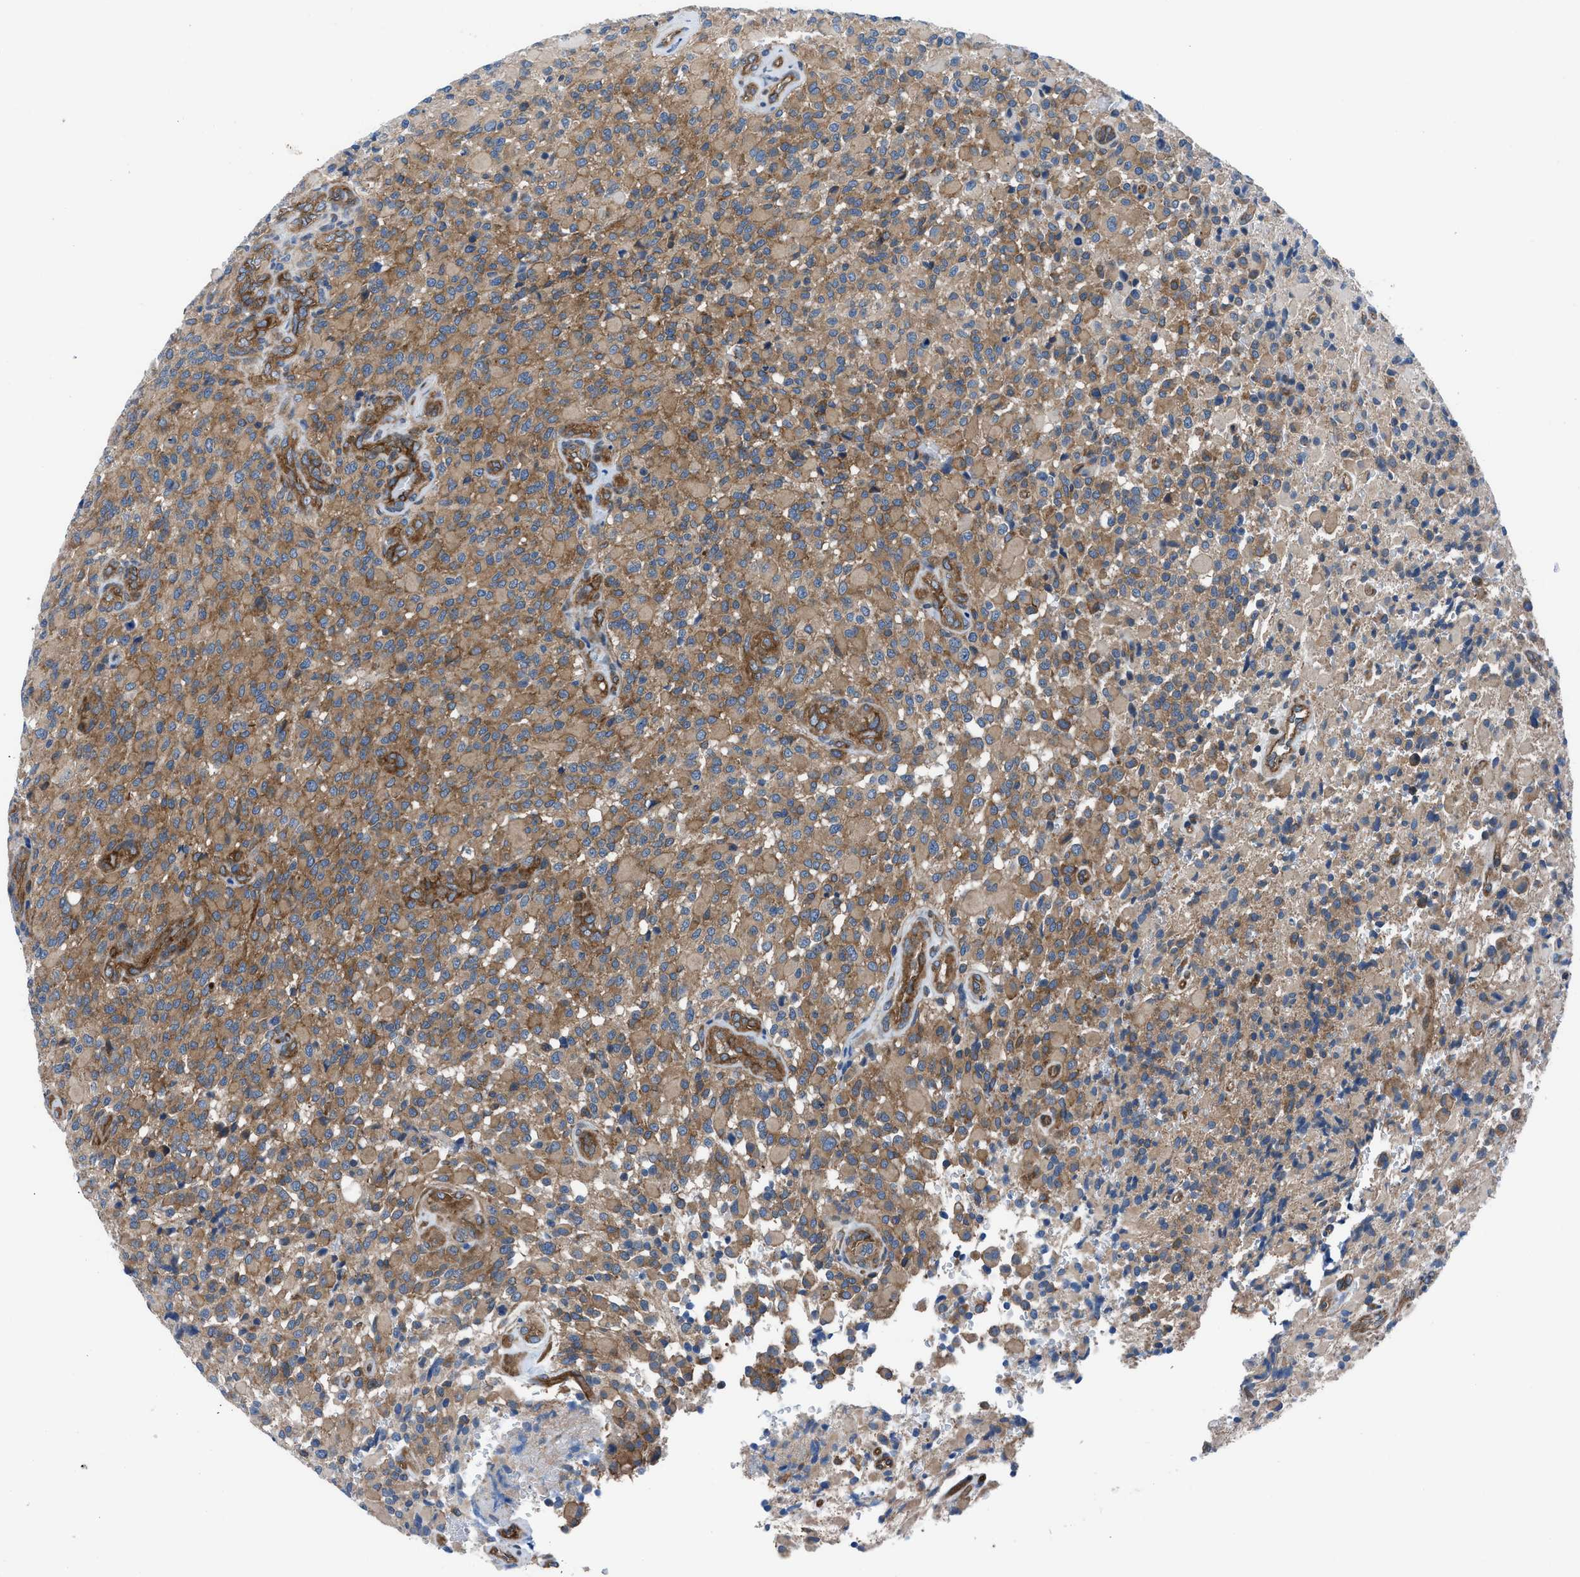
{"staining": {"intensity": "moderate", "quantity": ">75%", "location": "cytoplasmic/membranous"}, "tissue": "glioma", "cell_type": "Tumor cells", "image_type": "cancer", "snomed": [{"axis": "morphology", "description": "Glioma, malignant, High grade"}, {"axis": "topography", "description": "Brain"}], "caption": "High-power microscopy captured an immunohistochemistry histopathology image of malignant glioma (high-grade), revealing moderate cytoplasmic/membranous expression in approximately >75% of tumor cells.", "gene": "TRIP4", "patient": {"sex": "male", "age": 71}}